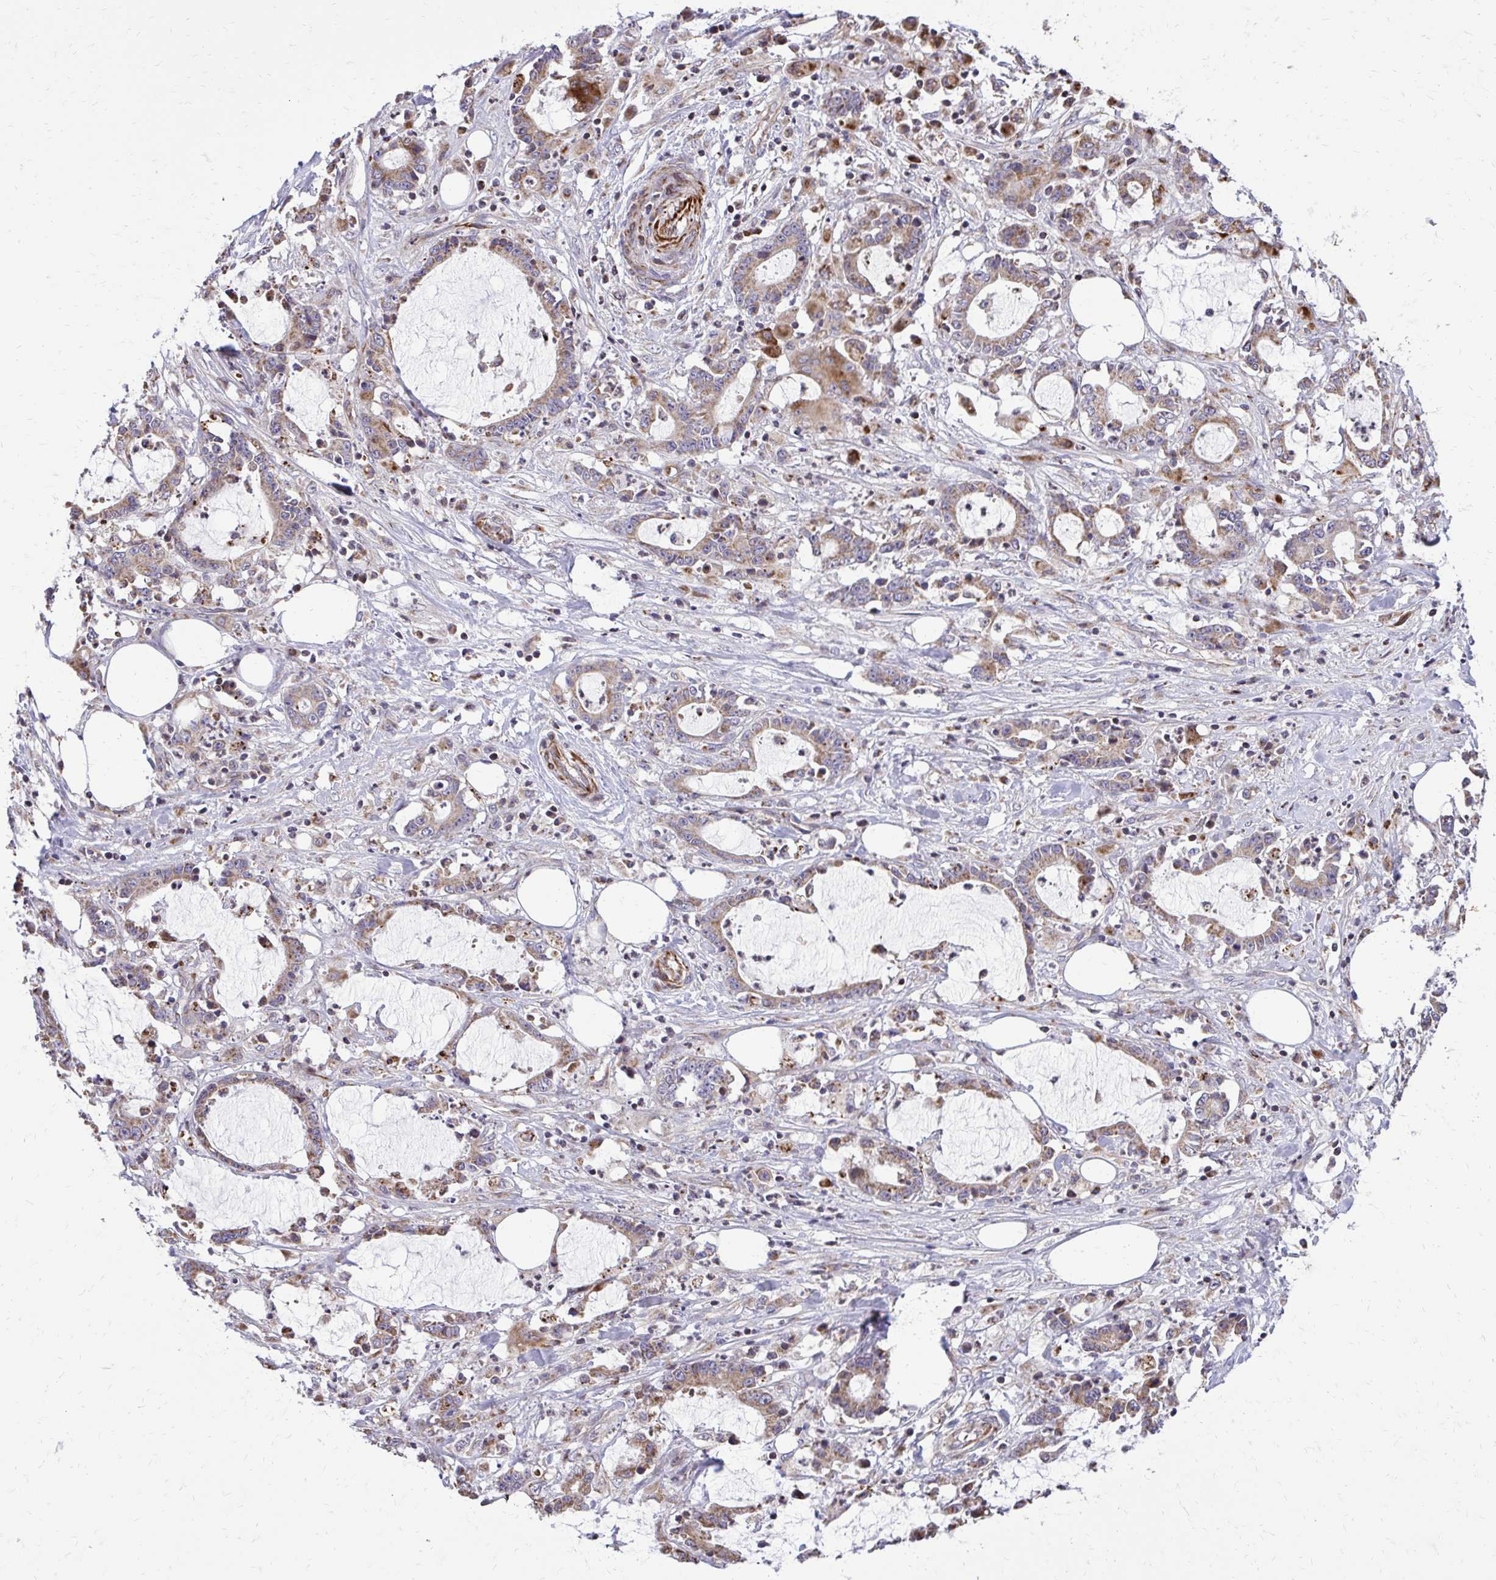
{"staining": {"intensity": "moderate", "quantity": ">75%", "location": "cytoplasmic/membranous"}, "tissue": "stomach cancer", "cell_type": "Tumor cells", "image_type": "cancer", "snomed": [{"axis": "morphology", "description": "Adenocarcinoma, NOS"}, {"axis": "topography", "description": "Stomach, upper"}], "caption": "Human stomach adenocarcinoma stained for a protein (brown) demonstrates moderate cytoplasmic/membranous positive staining in about >75% of tumor cells.", "gene": "ABCC3", "patient": {"sex": "male", "age": 68}}